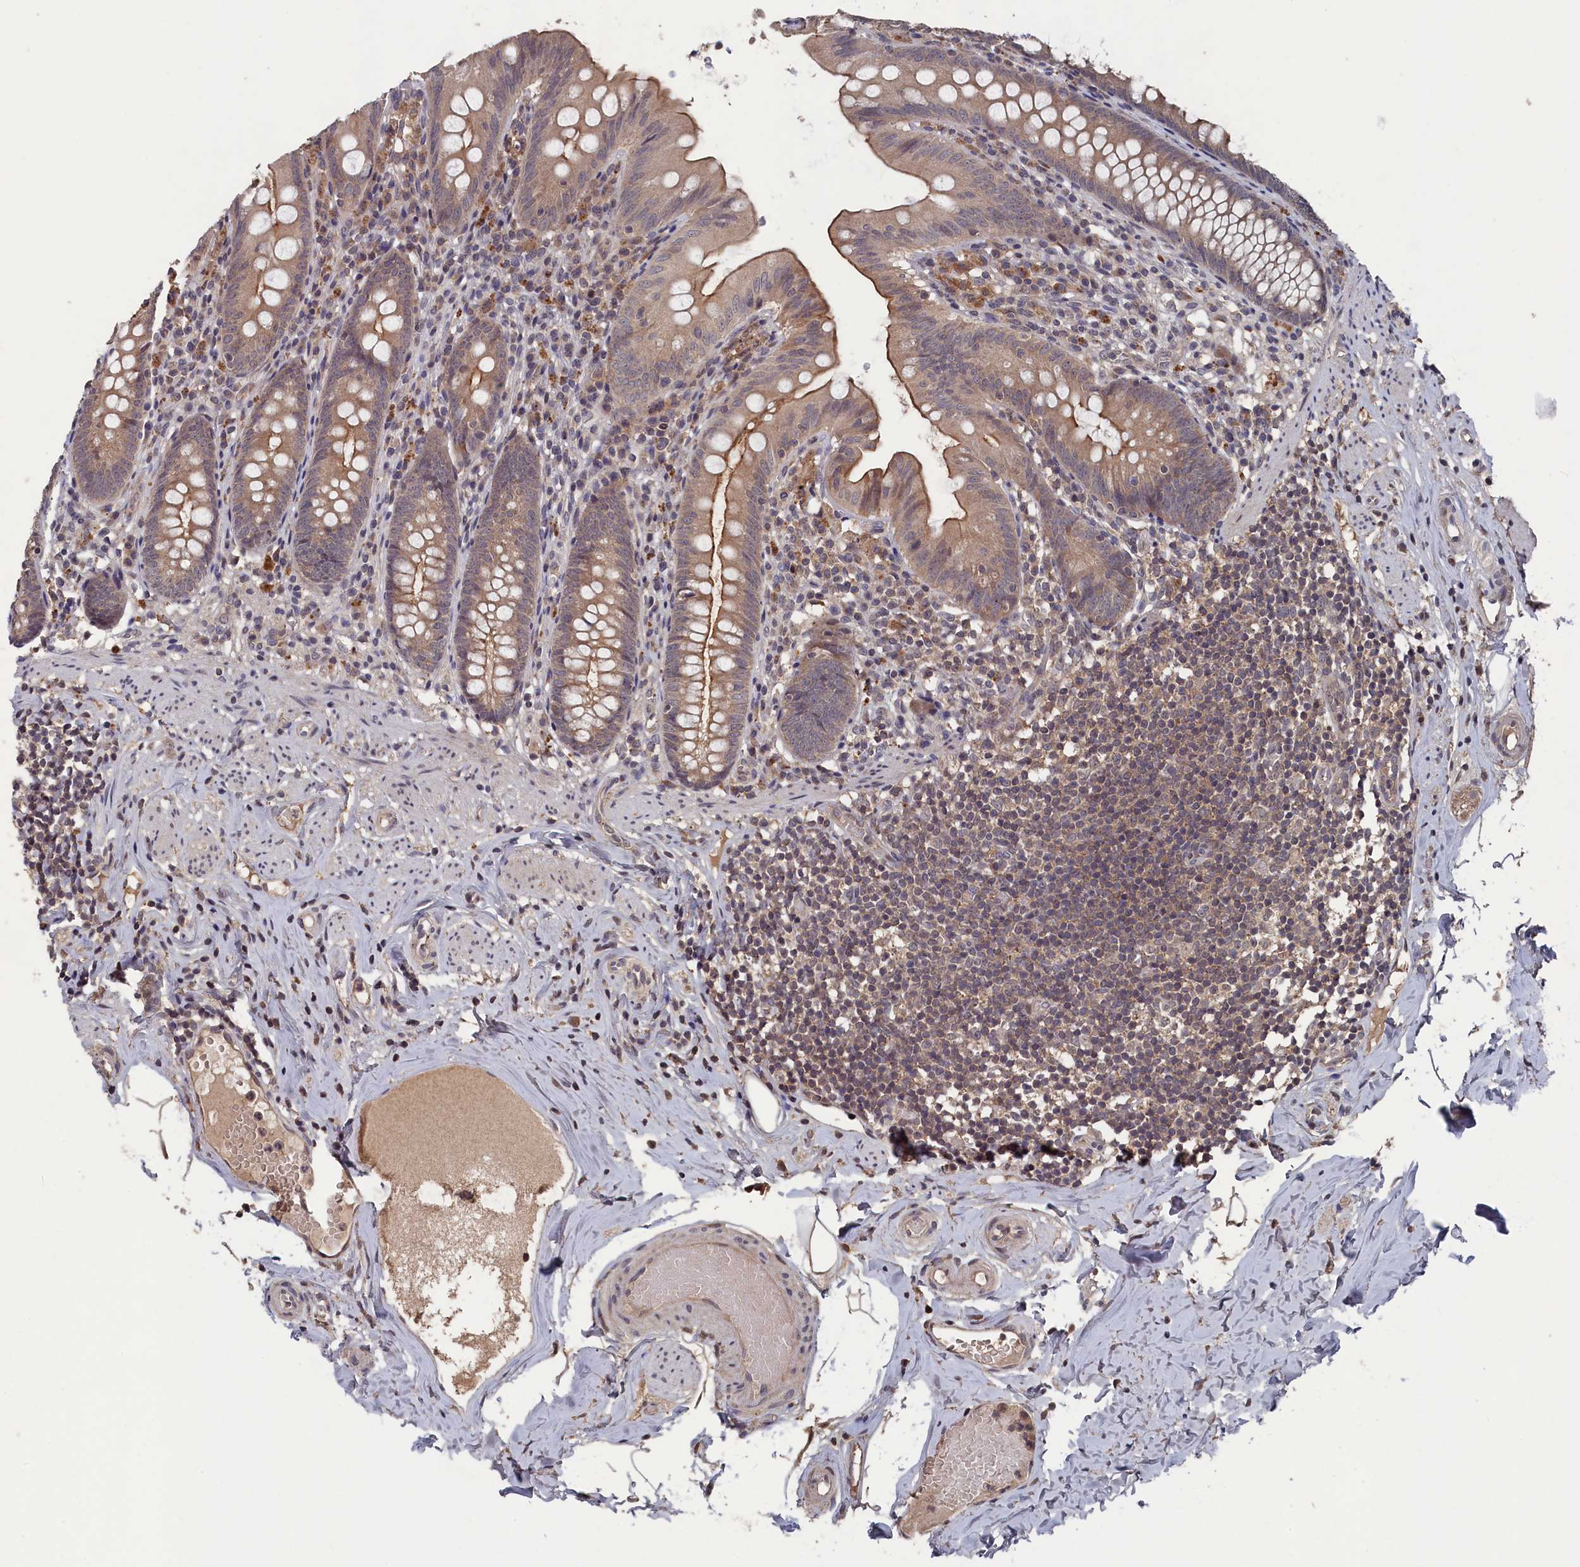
{"staining": {"intensity": "moderate", "quantity": "25%-75%", "location": "cytoplasmic/membranous"}, "tissue": "appendix", "cell_type": "Glandular cells", "image_type": "normal", "snomed": [{"axis": "morphology", "description": "Normal tissue, NOS"}, {"axis": "topography", "description": "Appendix"}], "caption": "This is a histology image of immunohistochemistry staining of unremarkable appendix, which shows moderate positivity in the cytoplasmic/membranous of glandular cells.", "gene": "TMC5", "patient": {"sex": "male", "age": 55}}